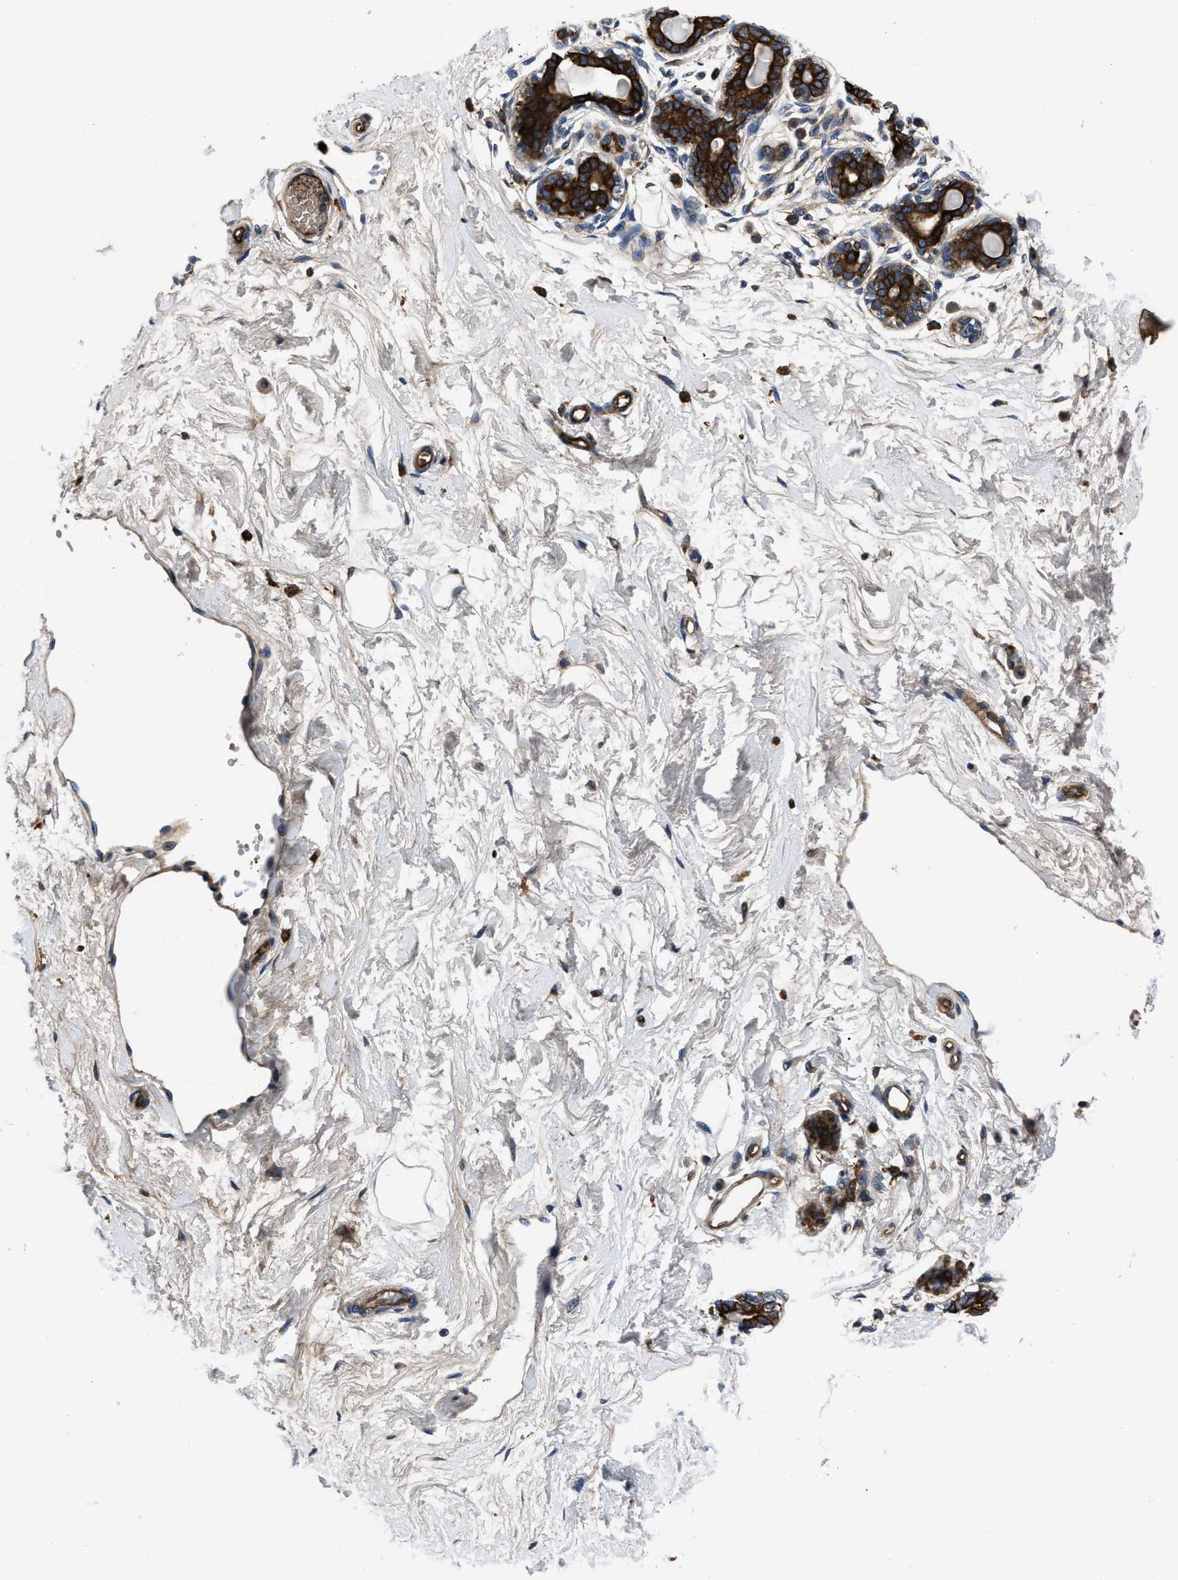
{"staining": {"intensity": "negative", "quantity": "none", "location": "none"}, "tissue": "breast", "cell_type": "Adipocytes", "image_type": "normal", "snomed": [{"axis": "morphology", "description": "Normal tissue, NOS"}, {"axis": "topography", "description": "Breast"}], "caption": "IHC micrograph of benign breast: human breast stained with DAB (3,3'-diaminobenzidine) reveals no significant protein staining in adipocytes. (DAB (3,3'-diaminobenzidine) immunohistochemistry (IHC), high magnification).", "gene": "ERC1", "patient": {"sex": "female", "age": 45}}